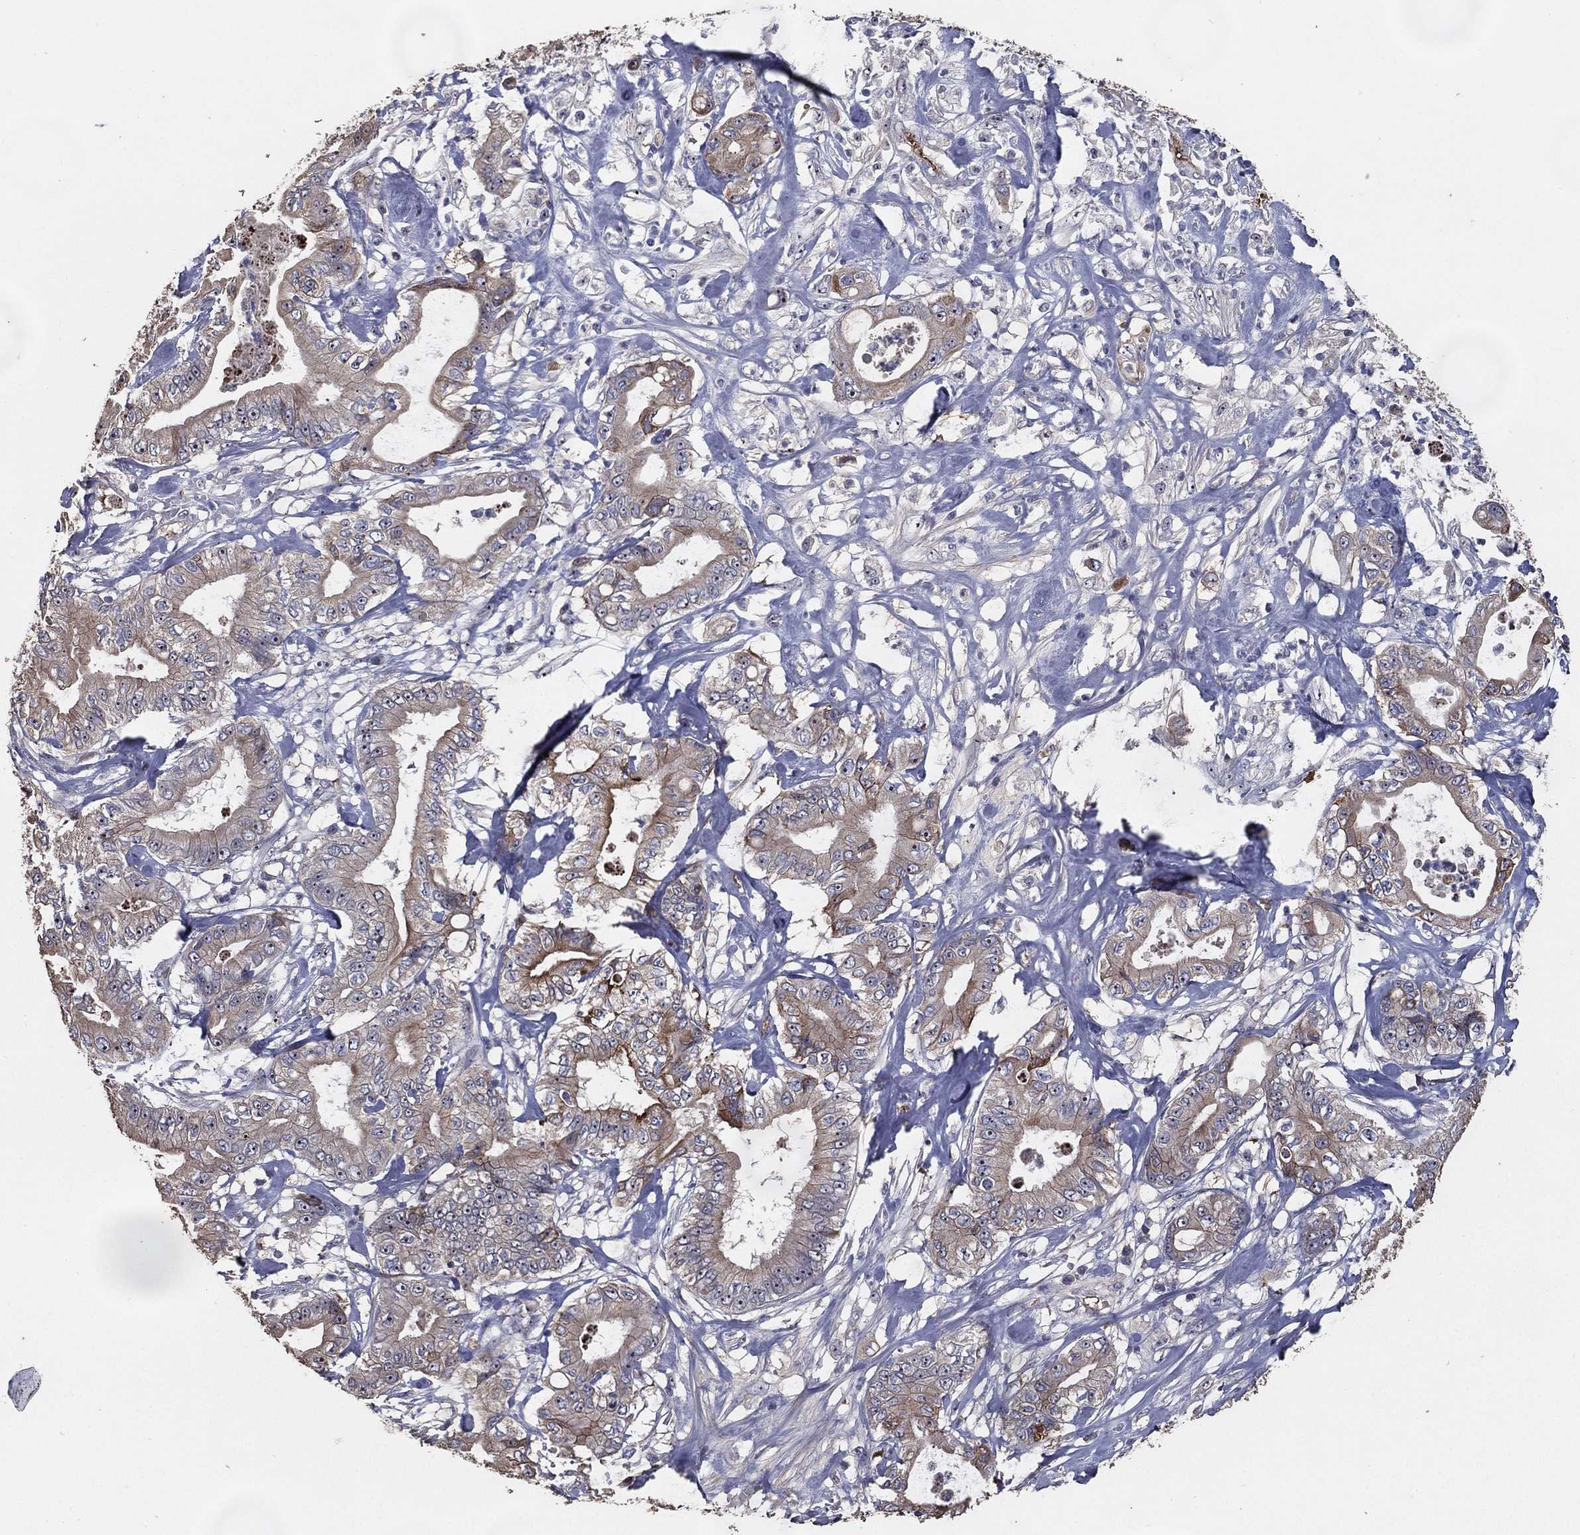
{"staining": {"intensity": "moderate", "quantity": "<25%", "location": "cytoplasmic/membranous,nuclear"}, "tissue": "pancreatic cancer", "cell_type": "Tumor cells", "image_type": "cancer", "snomed": [{"axis": "morphology", "description": "Adenocarcinoma, NOS"}, {"axis": "topography", "description": "Pancreas"}], "caption": "The immunohistochemical stain labels moderate cytoplasmic/membranous and nuclear staining in tumor cells of adenocarcinoma (pancreatic) tissue. (DAB (3,3'-diaminobenzidine) IHC with brightfield microscopy, high magnification).", "gene": "EFNA1", "patient": {"sex": "male", "age": 71}}